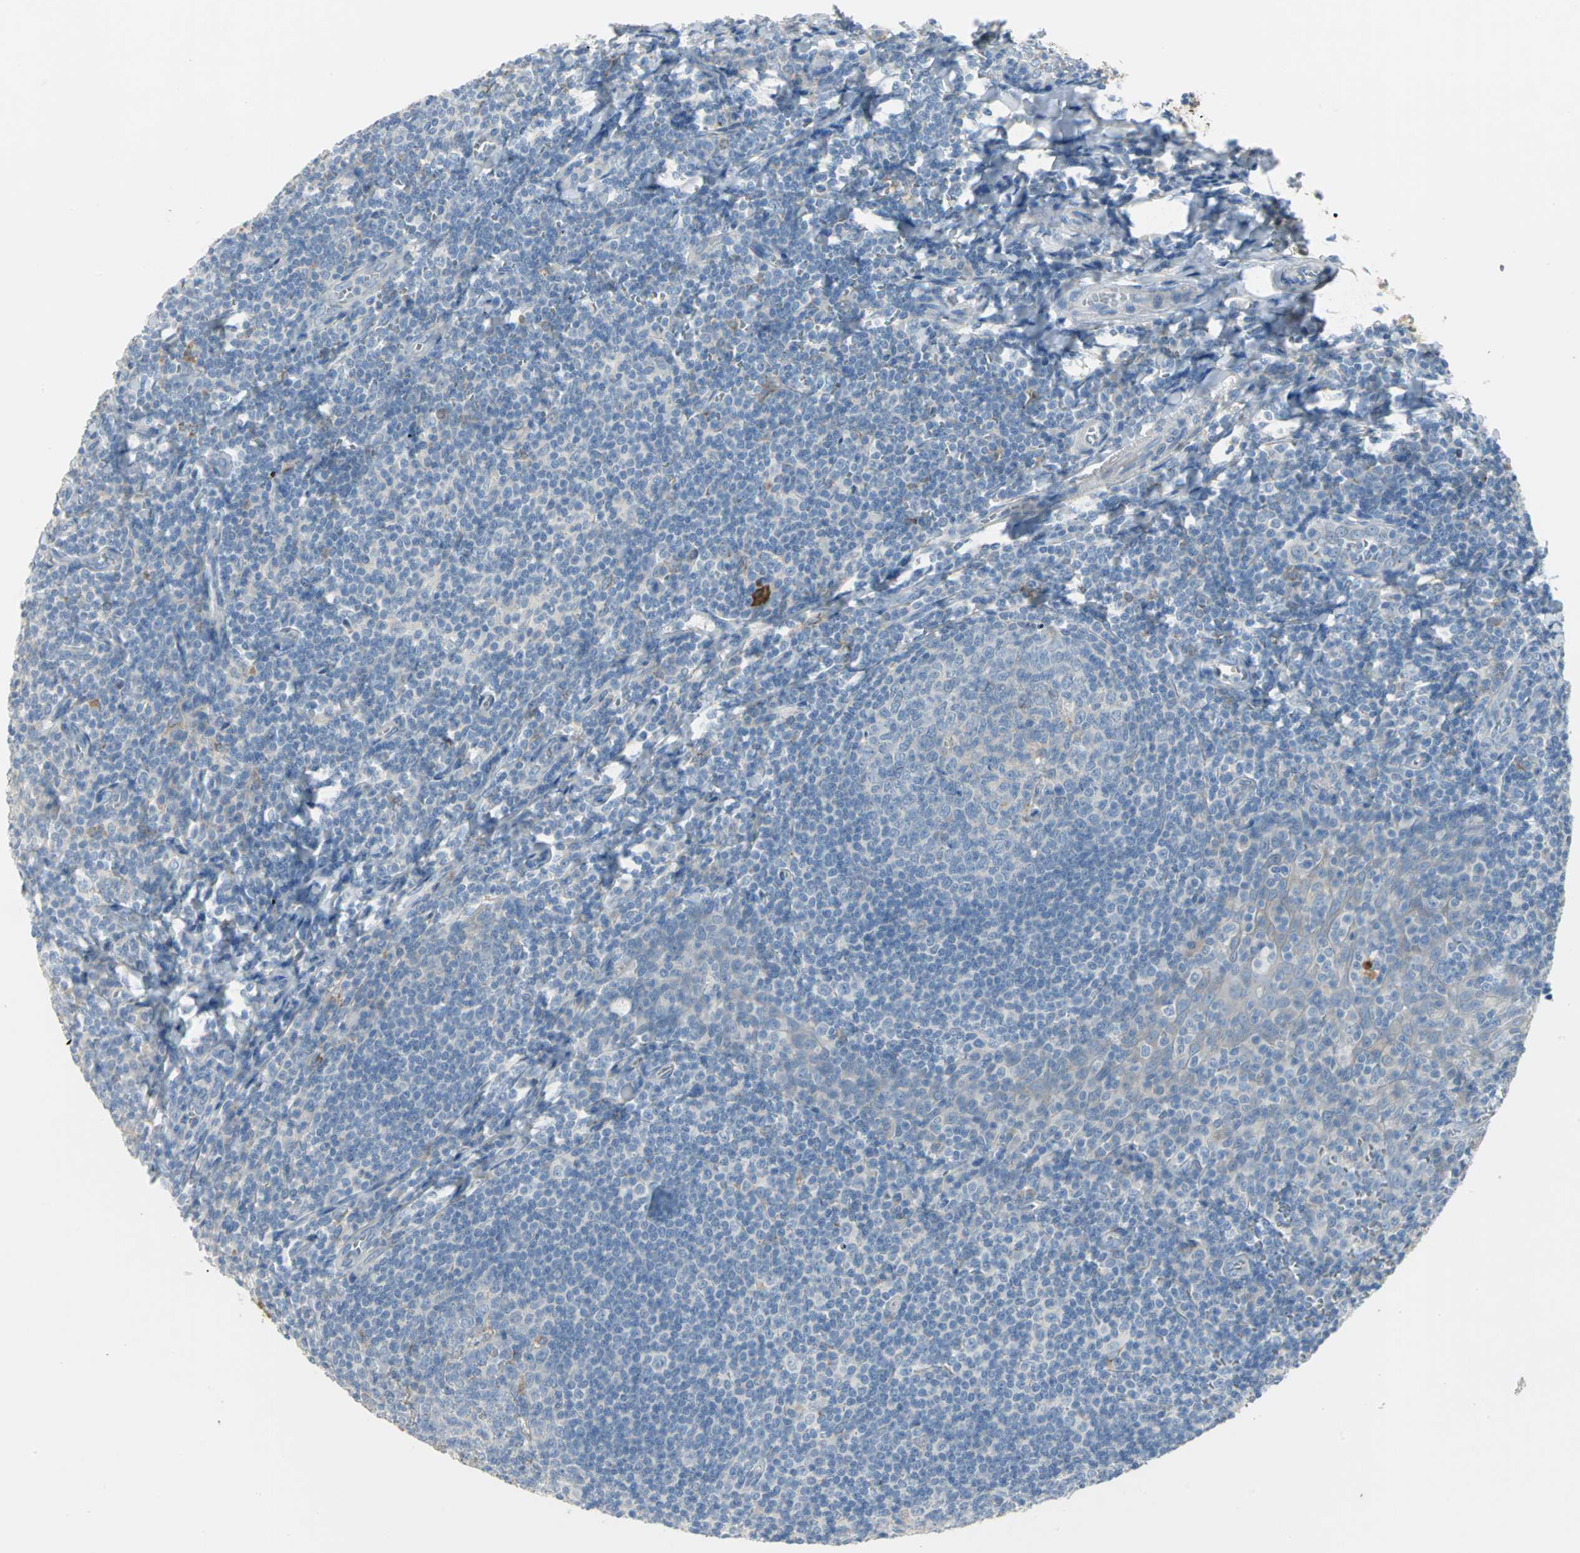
{"staining": {"intensity": "weak", "quantity": "<25%", "location": "cytoplasmic/membranous"}, "tissue": "tonsil", "cell_type": "Germinal center cells", "image_type": "normal", "snomed": [{"axis": "morphology", "description": "Normal tissue, NOS"}, {"axis": "topography", "description": "Tonsil"}], "caption": "Immunohistochemistry micrograph of unremarkable tonsil: tonsil stained with DAB demonstrates no significant protein staining in germinal center cells.", "gene": "PTGDS", "patient": {"sex": "male", "age": 31}}